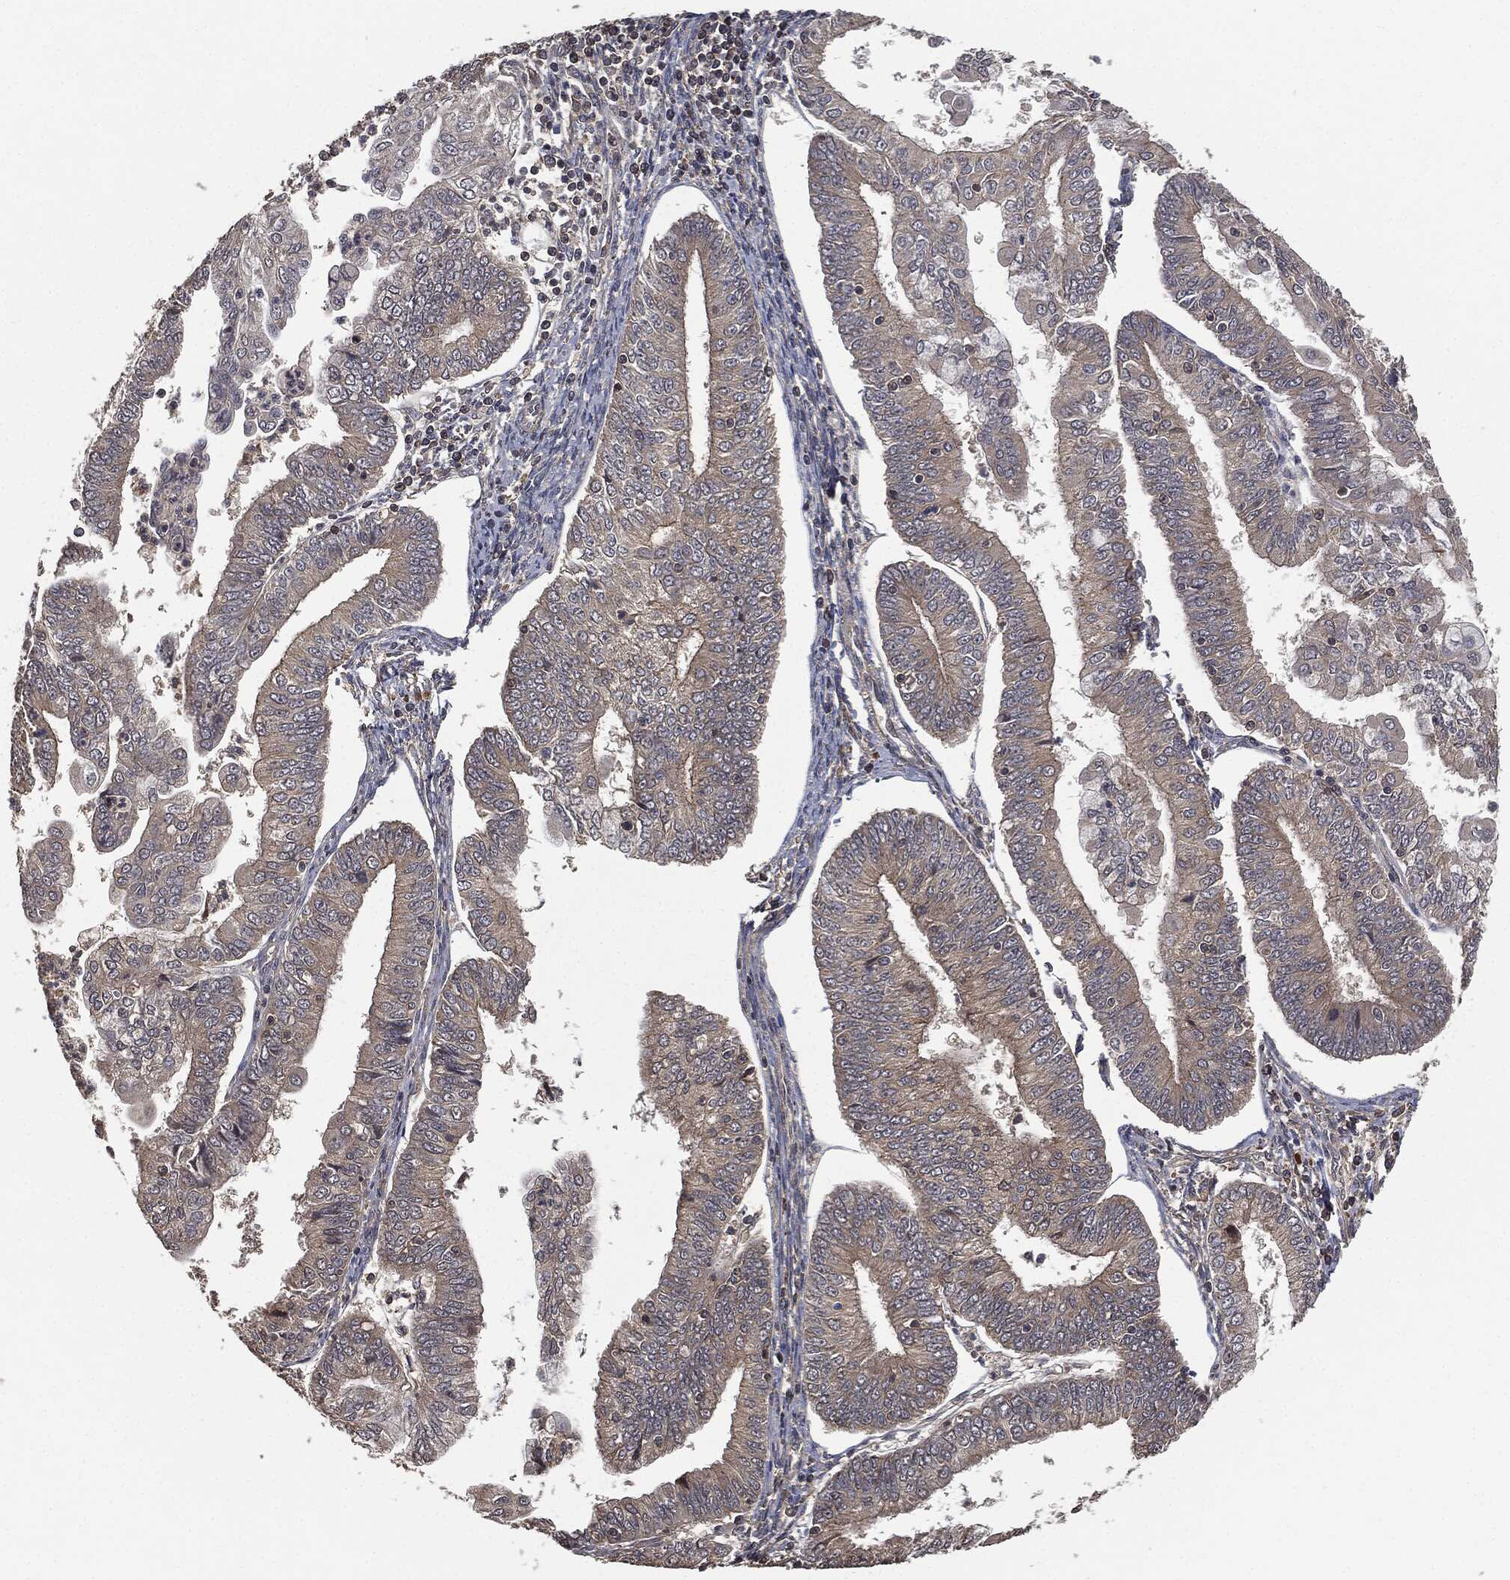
{"staining": {"intensity": "weak", "quantity": "<25%", "location": "cytoplasmic/membranous"}, "tissue": "endometrial cancer", "cell_type": "Tumor cells", "image_type": "cancer", "snomed": [{"axis": "morphology", "description": "Adenocarcinoma, NOS"}, {"axis": "topography", "description": "Endometrium"}], "caption": "IHC micrograph of endometrial cancer stained for a protein (brown), which demonstrates no positivity in tumor cells.", "gene": "ERBIN", "patient": {"sex": "female", "age": 56}}